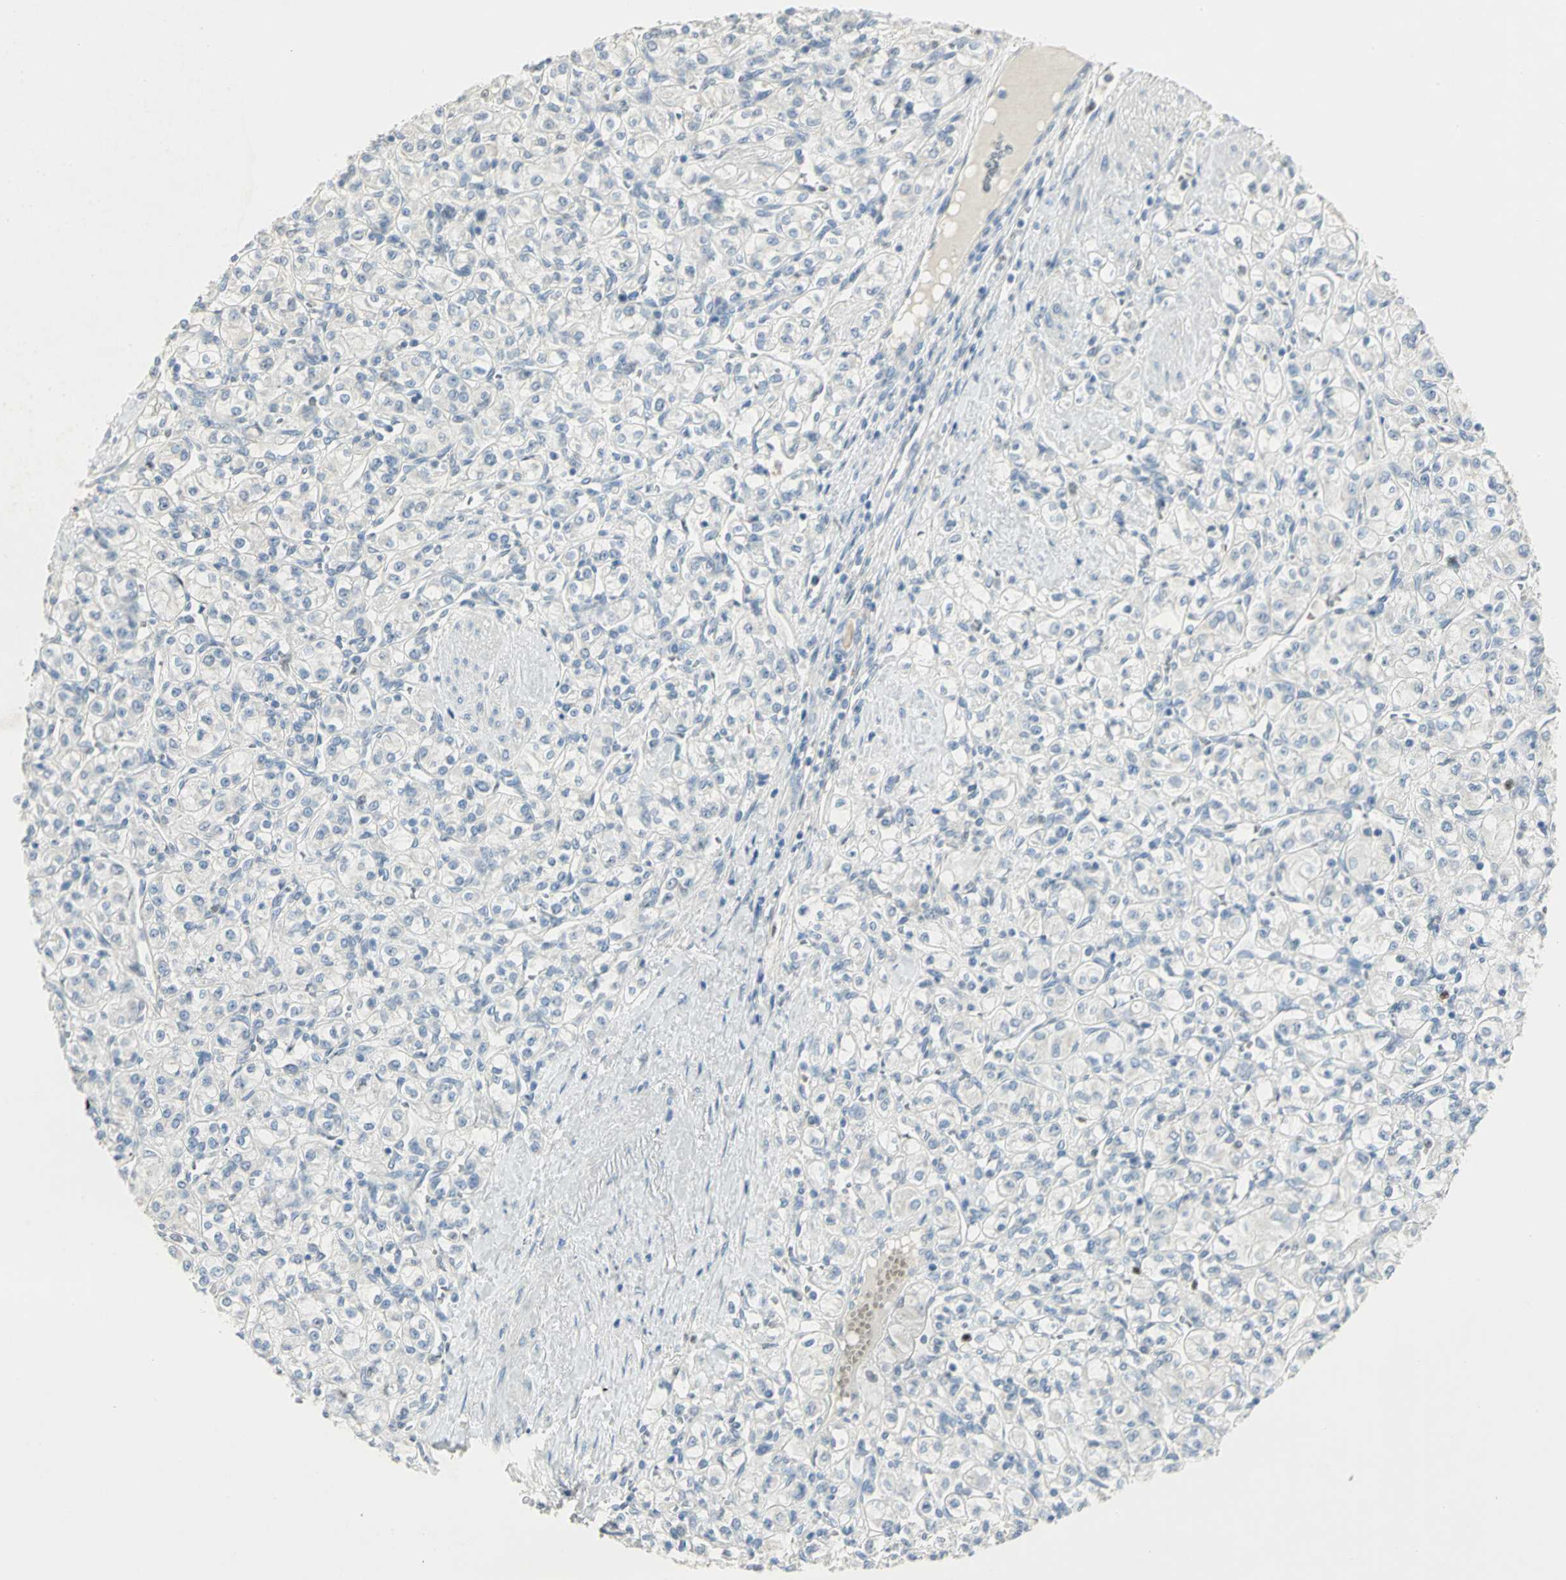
{"staining": {"intensity": "negative", "quantity": "none", "location": "none"}, "tissue": "renal cancer", "cell_type": "Tumor cells", "image_type": "cancer", "snomed": [{"axis": "morphology", "description": "Adenocarcinoma, NOS"}, {"axis": "topography", "description": "Kidney"}], "caption": "The micrograph exhibits no staining of tumor cells in adenocarcinoma (renal).", "gene": "BCL6", "patient": {"sex": "male", "age": 77}}